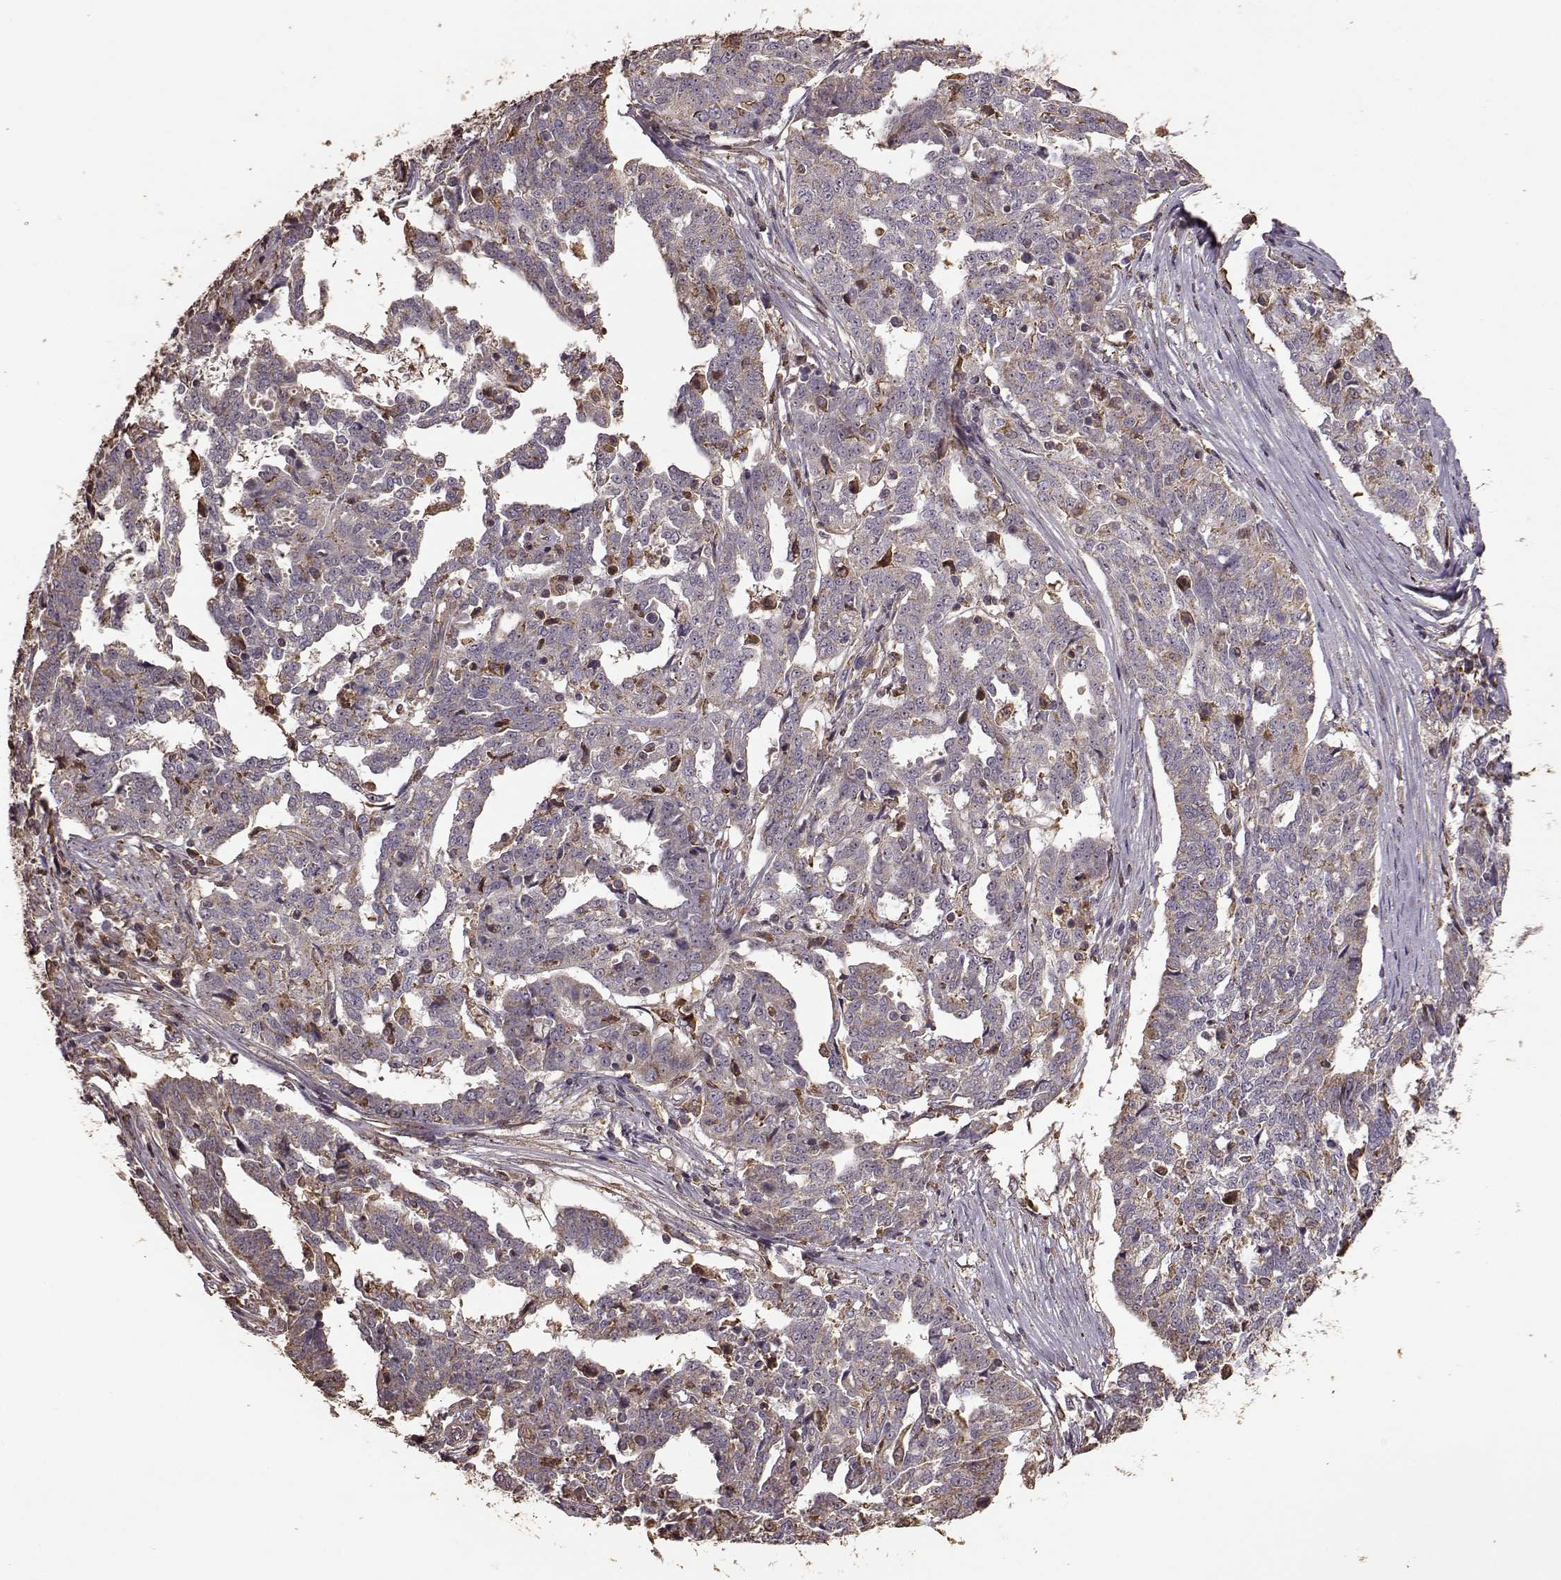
{"staining": {"intensity": "weak", "quantity": "<25%", "location": "cytoplasmic/membranous"}, "tissue": "ovarian cancer", "cell_type": "Tumor cells", "image_type": "cancer", "snomed": [{"axis": "morphology", "description": "Cystadenocarcinoma, serous, NOS"}, {"axis": "topography", "description": "Ovary"}], "caption": "Image shows no significant protein positivity in tumor cells of ovarian serous cystadenocarcinoma.", "gene": "PTGES2", "patient": {"sex": "female", "age": 67}}